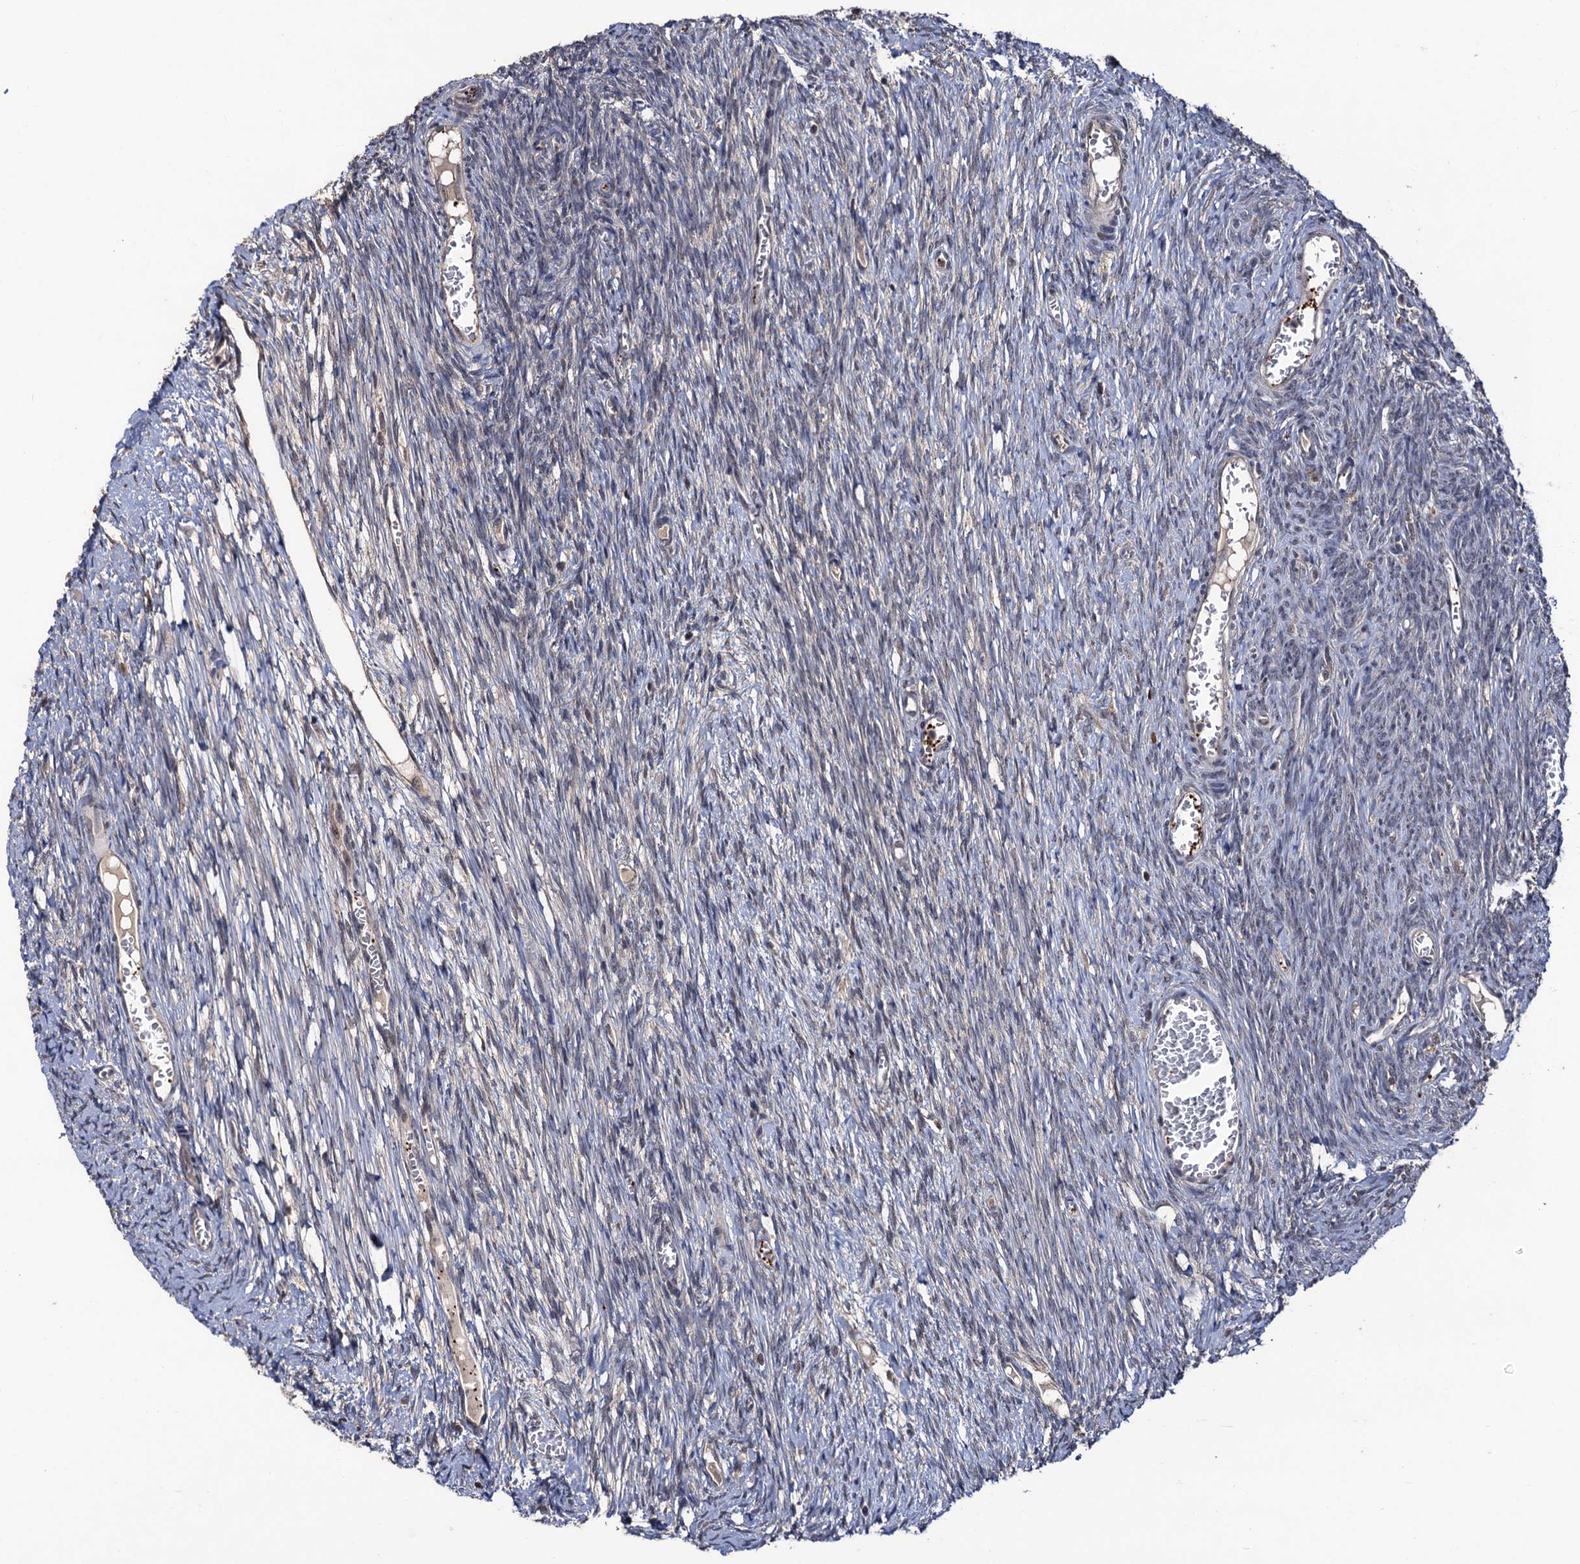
{"staining": {"intensity": "weak", "quantity": ">75%", "location": "cytoplasmic/membranous"}, "tissue": "ovary", "cell_type": "Follicle cells", "image_type": "normal", "snomed": [{"axis": "morphology", "description": "Normal tissue, NOS"}, {"axis": "topography", "description": "Ovary"}], "caption": "Immunohistochemical staining of unremarkable human ovary exhibits weak cytoplasmic/membranous protein expression in approximately >75% of follicle cells.", "gene": "LRRC63", "patient": {"sex": "female", "age": 44}}